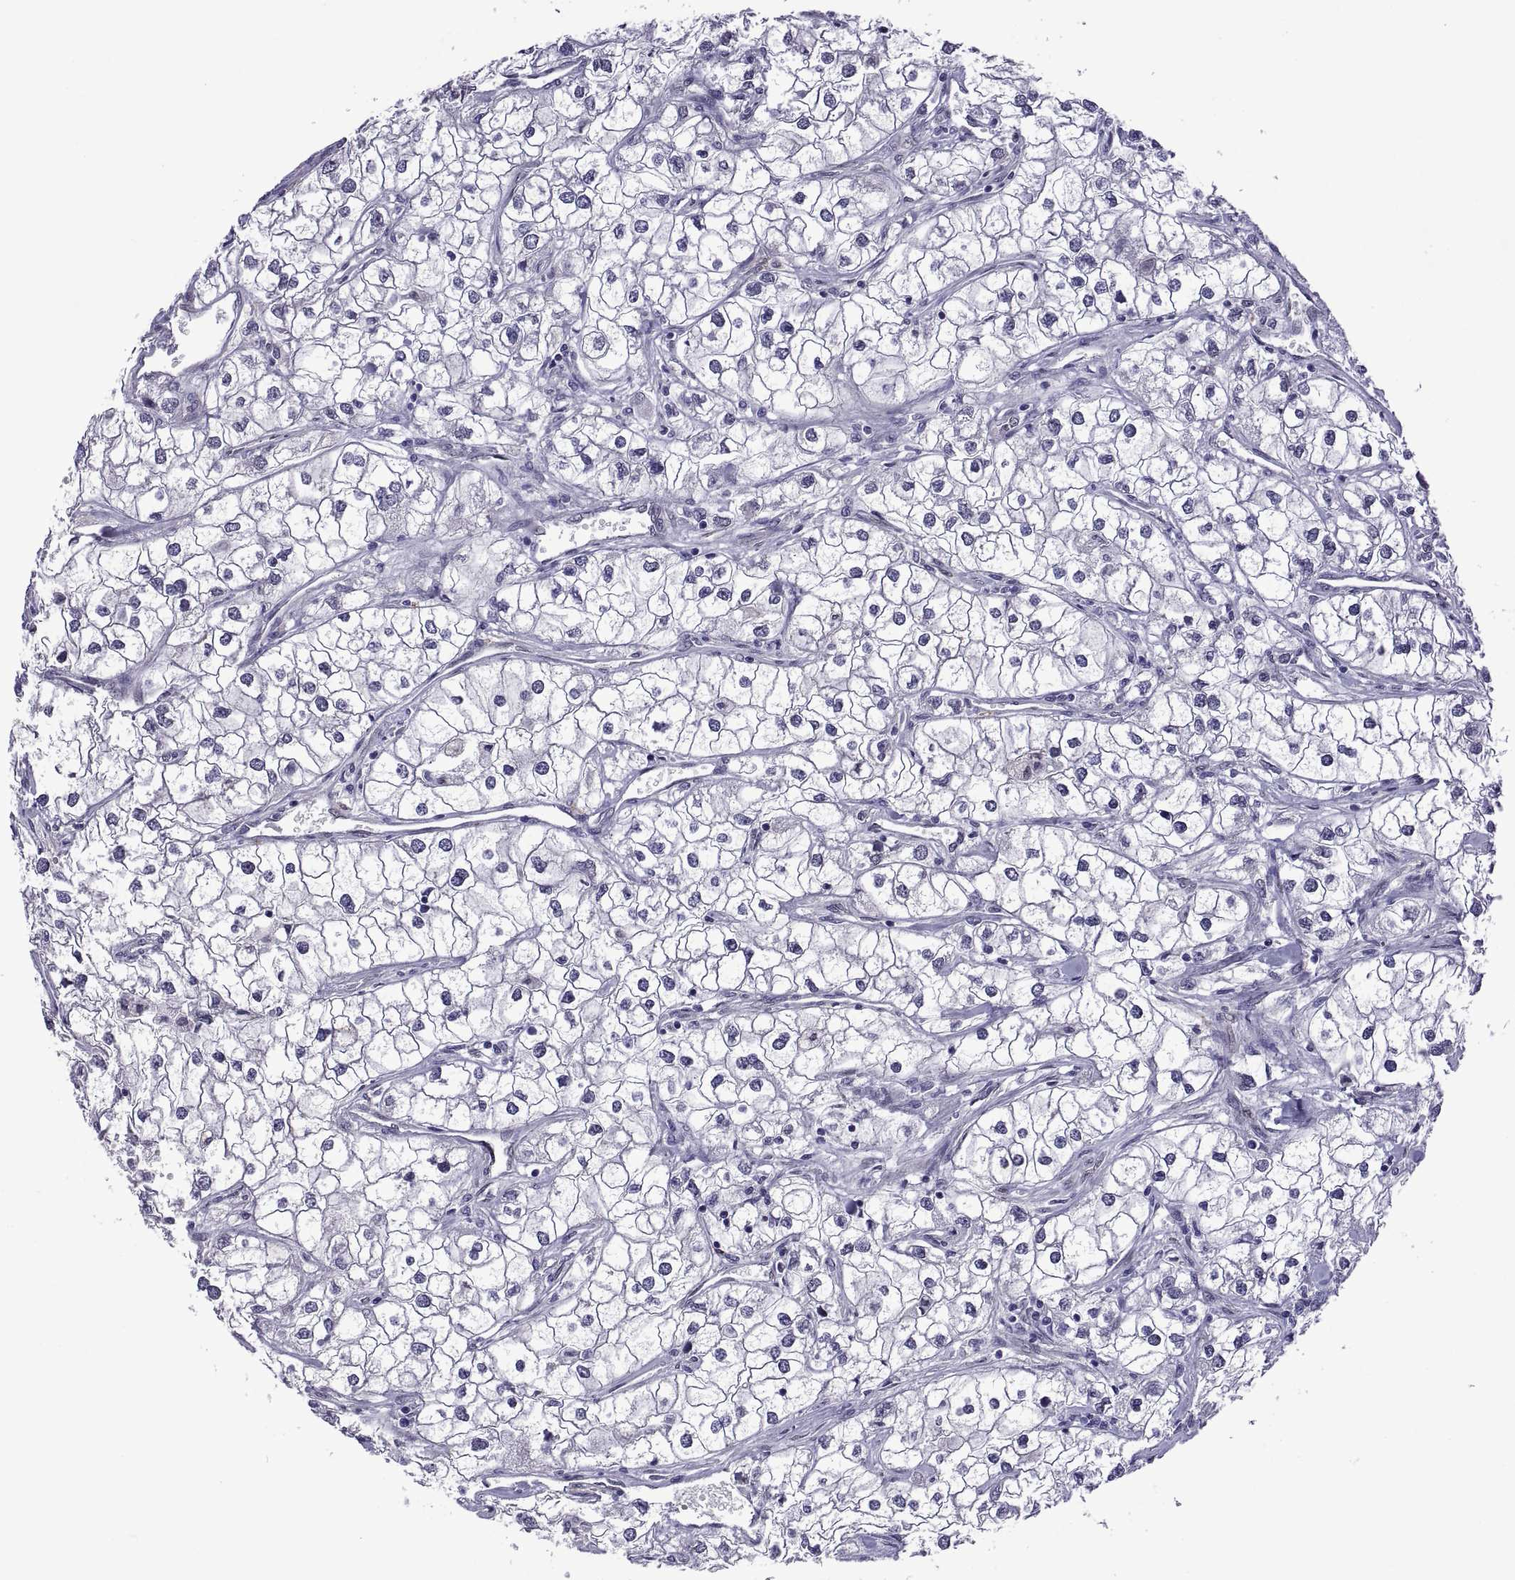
{"staining": {"intensity": "negative", "quantity": "none", "location": "none"}, "tissue": "renal cancer", "cell_type": "Tumor cells", "image_type": "cancer", "snomed": [{"axis": "morphology", "description": "Adenocarcinoma, NOS"}, {"axis": "topography", "description": "Kidney"}], "caption": "A photomicrograph of renal cancer (adenocarcinoma) stained for a protein reveals no brown staining in tumor cells. (Stains: DAB immunohistochemistry (IHC) with hematoxylin counter stain, Microscopy: brightfield microscopy at high magnification).", "gene": "NR4A1", "patient": {"sex": "male", "age": 59}}